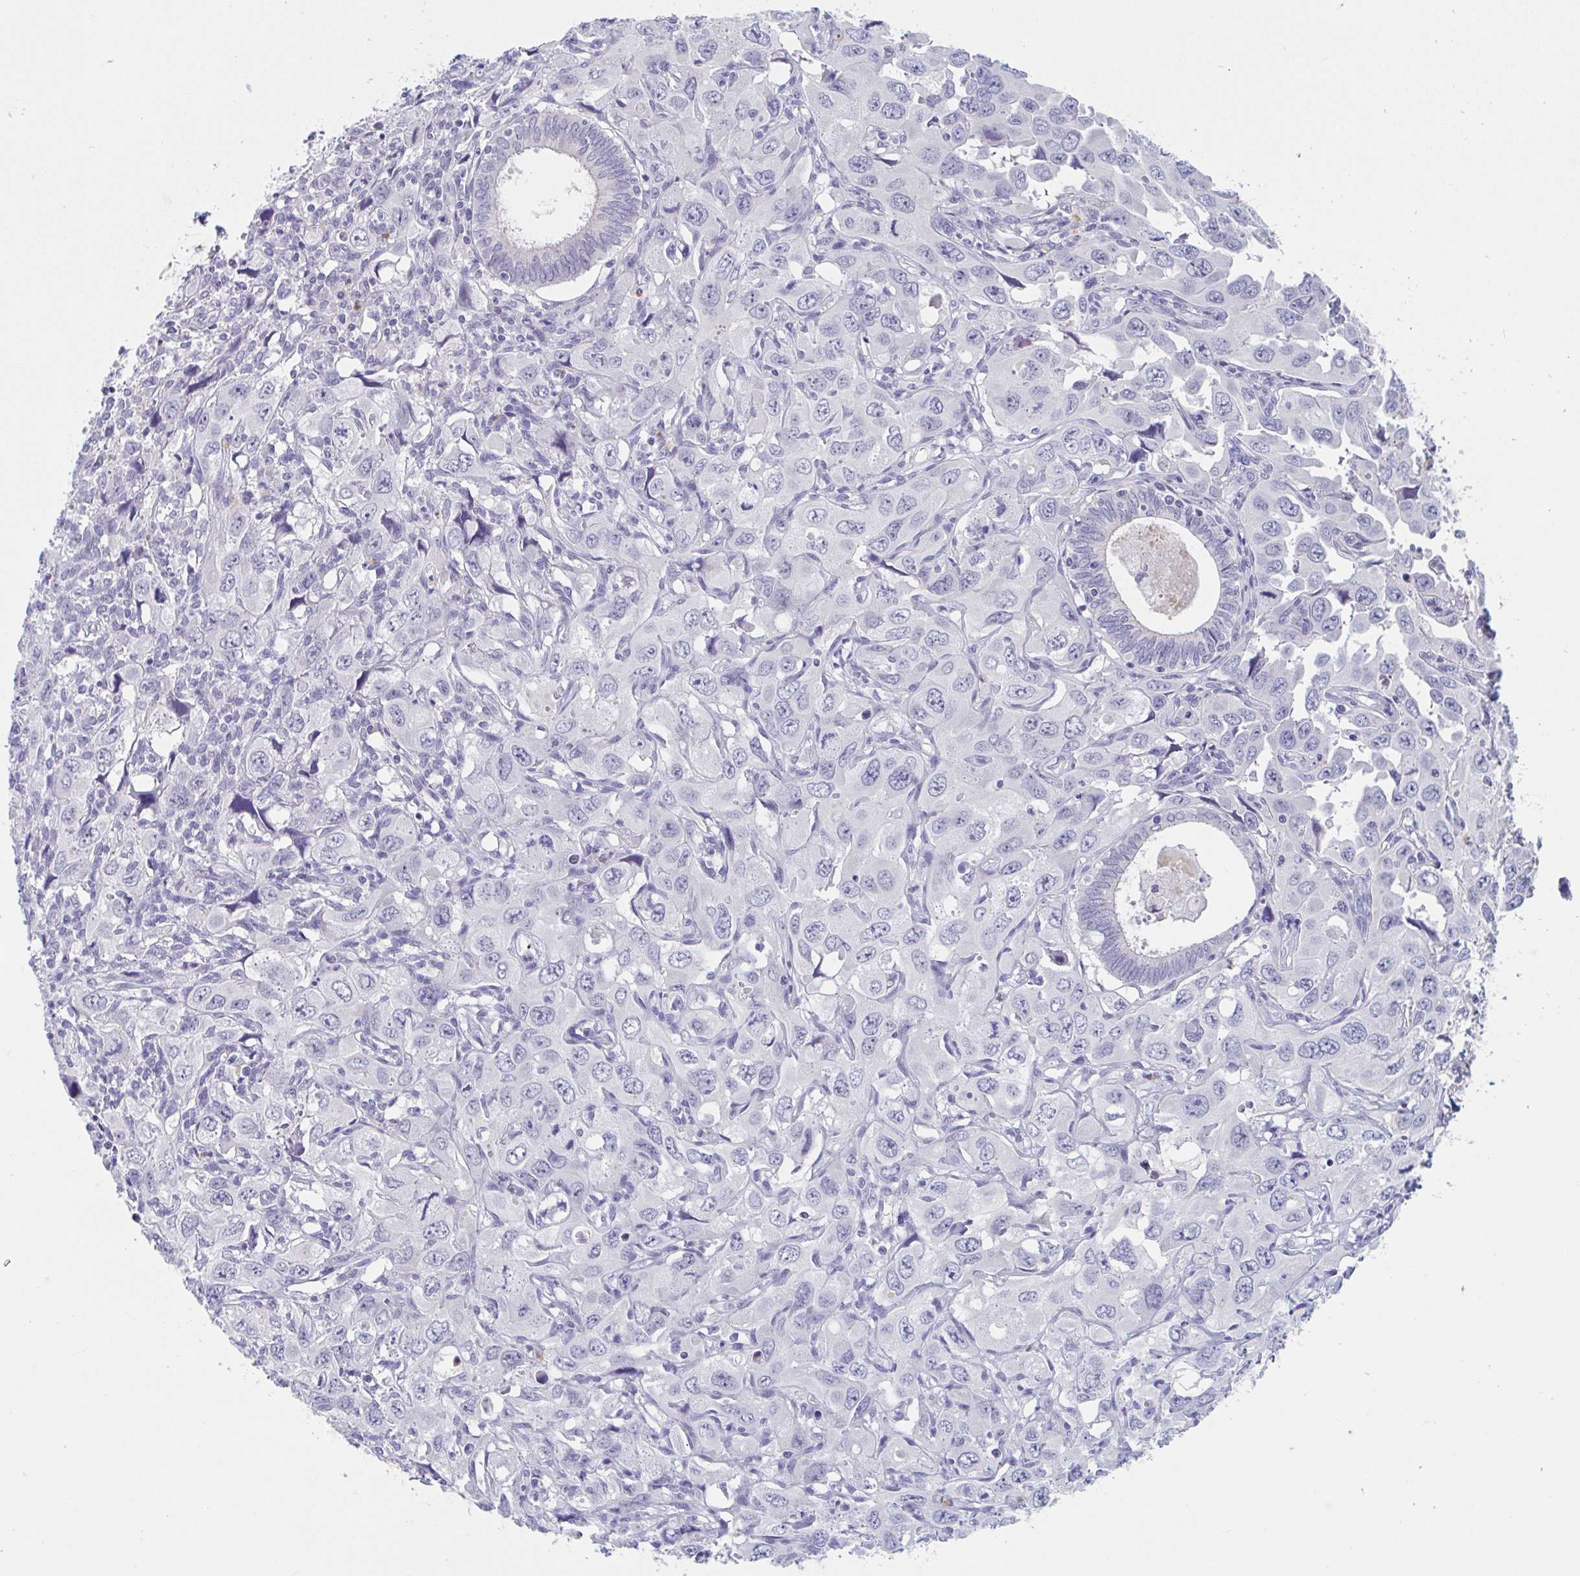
{"staining": {"intensity": "negative", "quantity": "none", "location": "none"}, "tissue": "endometrial cancer", "cell_type": "Tumor cells", "image_type": "cancer", "snomed": [{"axis": "morphology", "description": "Adenocarcinoma, NOS"}, {"axis": "topography", "description": "Uterus"}], "caption": "DAB (3,3'-diaminobenzidine) immunohistochemical staining of endometrial cancer (adenocarcinoma) shows no significant staining in tumor cells.", "gene": "UNKL", "patient": {"sex": "female", "age": 62}}